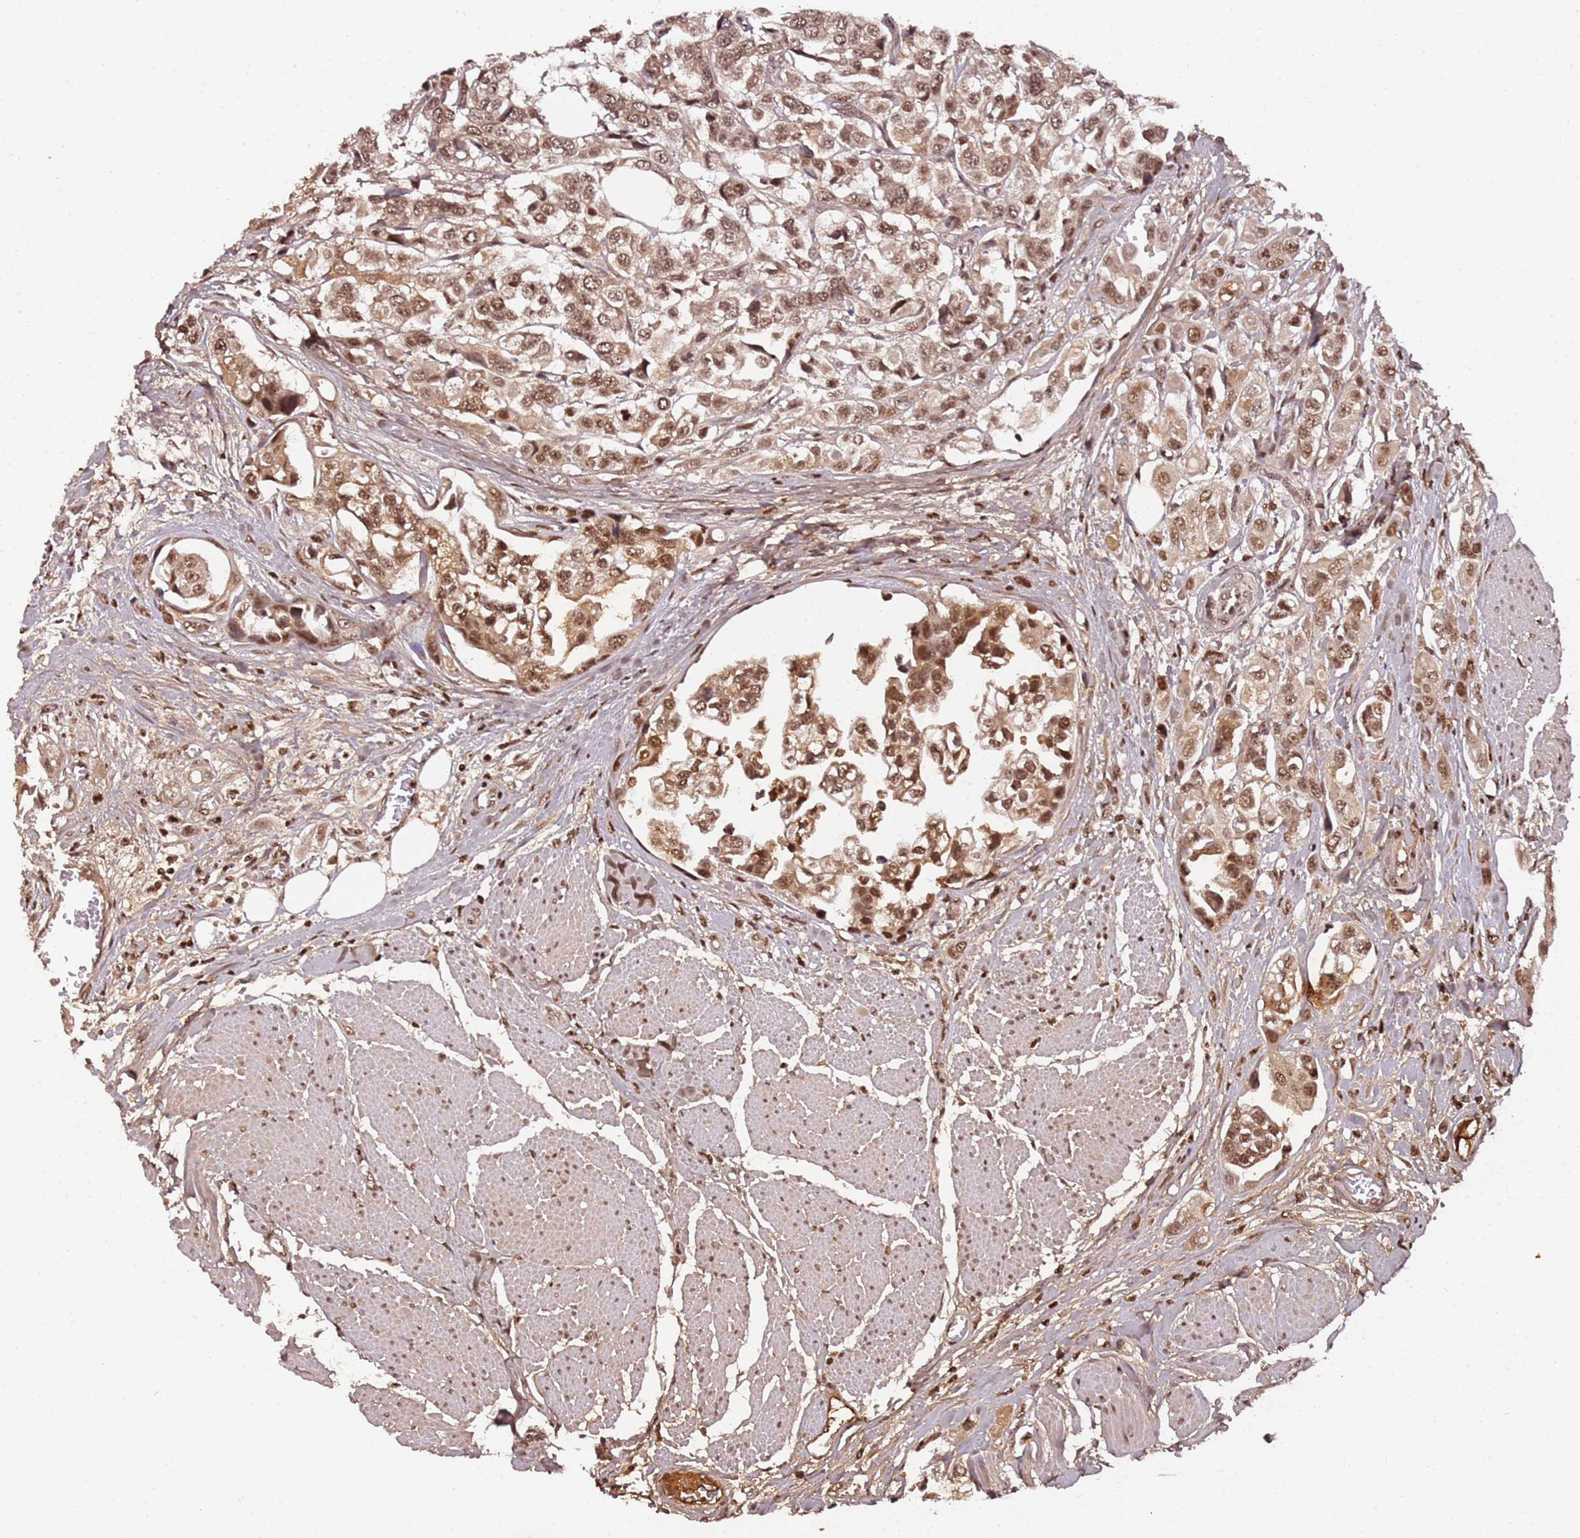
{"staining": {"intensity": "moderate", "quantity": ">75%", "location": "cytoplasmic/membranous,nuclear"}, "tissue": "urothelial cancer", "cell_type": "Tumor cells", "image_type": "cancer", "snomed": [{"axis": "morphology", "description": "Urothelial carcinoma, High grade"}, {"axis": "topography", "description": "Urinary bladder"}], "caption": "The histopathology image reveals staining of urothelial cancer, revealing moderate cytoplasmic/membranous and nuclear protein expression (brown color) within tumor cells.", "gene": "COL1A2", "patient": {"sex": "male", "age": 67}}